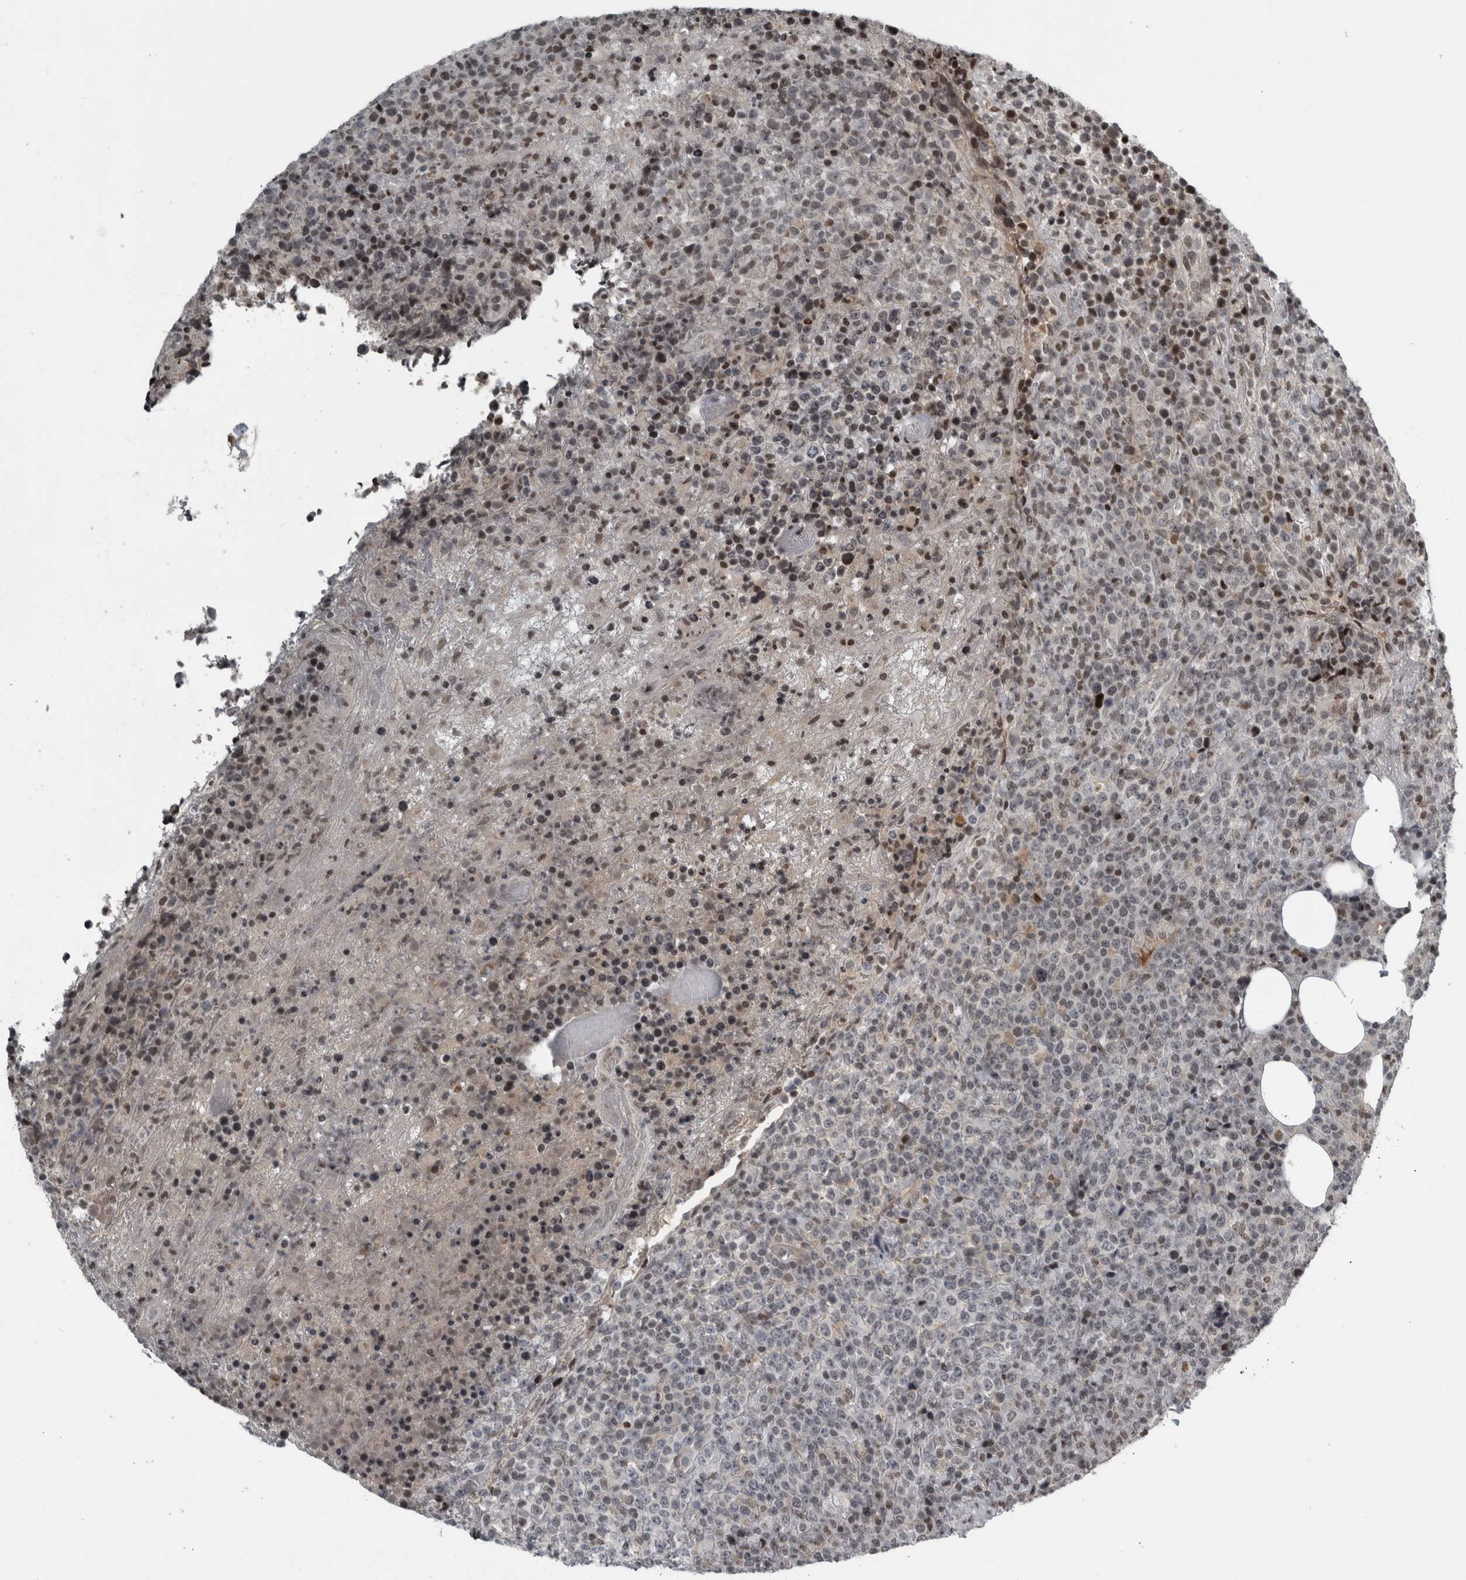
{"staining": {"intensity": "moderate", "quantity": "<25%", "location": "nuclear"}, "tissue": "lymphoma", "cell_type": "Tumor cells", "image_type": "cancer", "snomed": [{"axis": "morphology", "description": "Malignant lymphoma, non-Hodgkin's type, High grade"}, {"axis": "topography", "description": "Lymph node"}], "caption": "This micrograph displays IHC staining of malignant lymphoma, non-Hodgkin's type (high-grade), with low moderate nuclear positivity in about <25% of tumor cells.", "gene": "UNC50", "patient": {"sex": "male", "age": 13}}